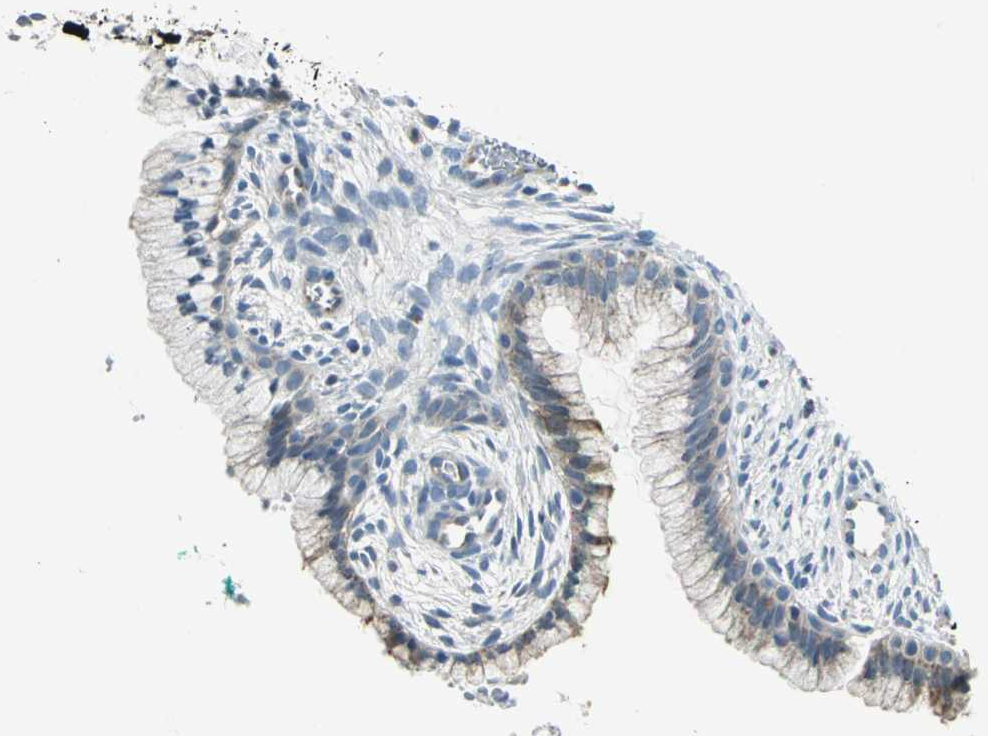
{"staining": {"intensity": "moderate", "quantity": "<25%", "location": "cytoplasmic/membranous"}, "tissue": "cervix", "cell_type": "Glandular cells", "image_type": "normal", "snomed": [{"axis": "morphology", "description": "Normal tissue, NOS"}, {"axis": "topography", "description": "Cervix"}], "caption": "Cervix was stained to show a protein in brown. There is low levels of moderate cytoplasmic/membranous positivity in approximately <25% of glandular cells.", "gene": "ACADM", "patient": {"sex": "female", "age": 39}}